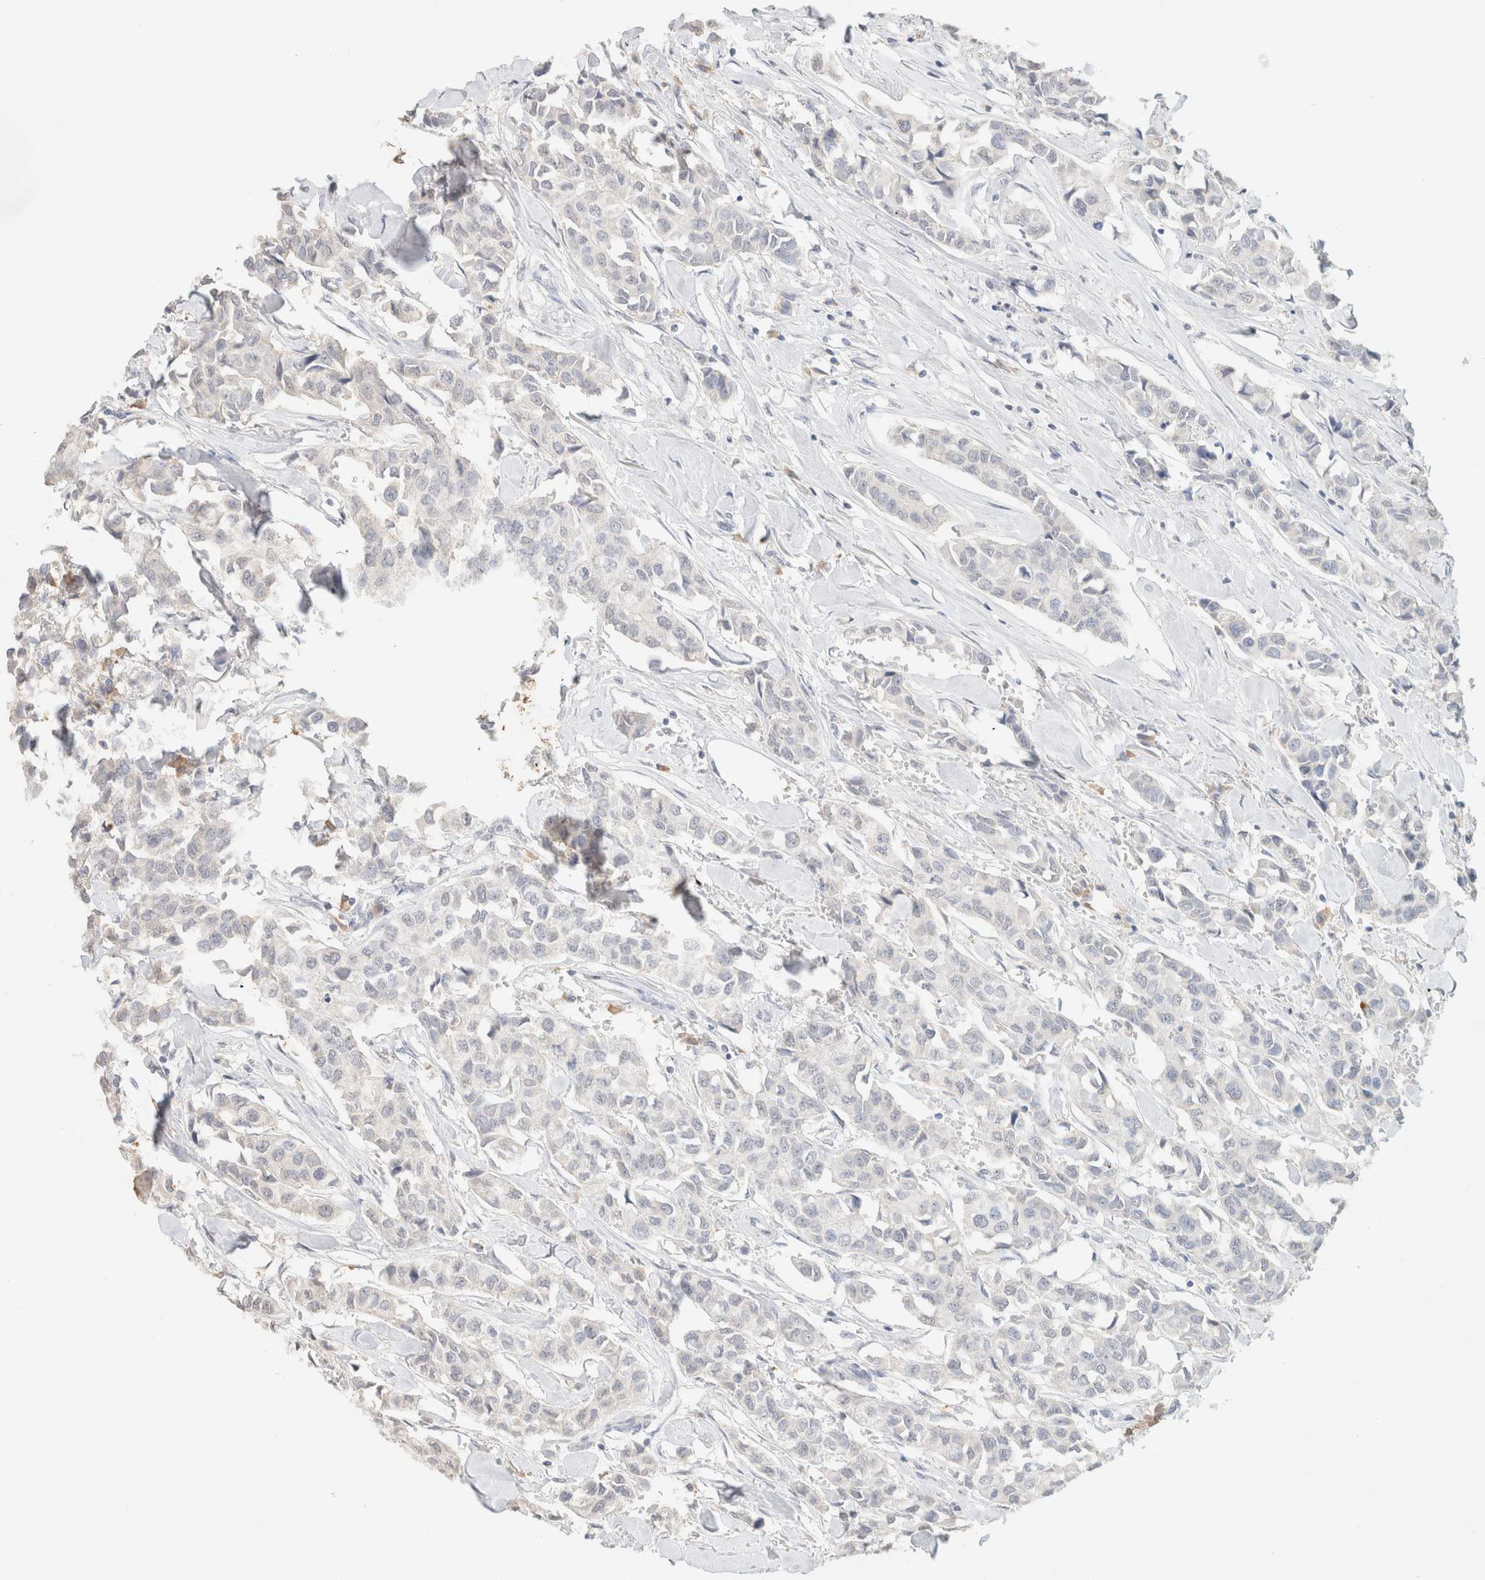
{"staining": {"intensity": "negative", "quantity": "none", "location": "none"}, "tissue": "breast cancer", "cell_type": "Tumor cells", "image_type": "cancer", "snomed": [{"axis": "morphology", "description": "Duct carcinoma"}, {"axis": "topography", "description": "Breast"}], "caption": "This is an IHC photomicrograph of breast cancer (infiltrating ductal carcinoma). There is no staining in tumor cells.", "gene": "CPA1", "patient": {"sex": "female", "age": 80}}